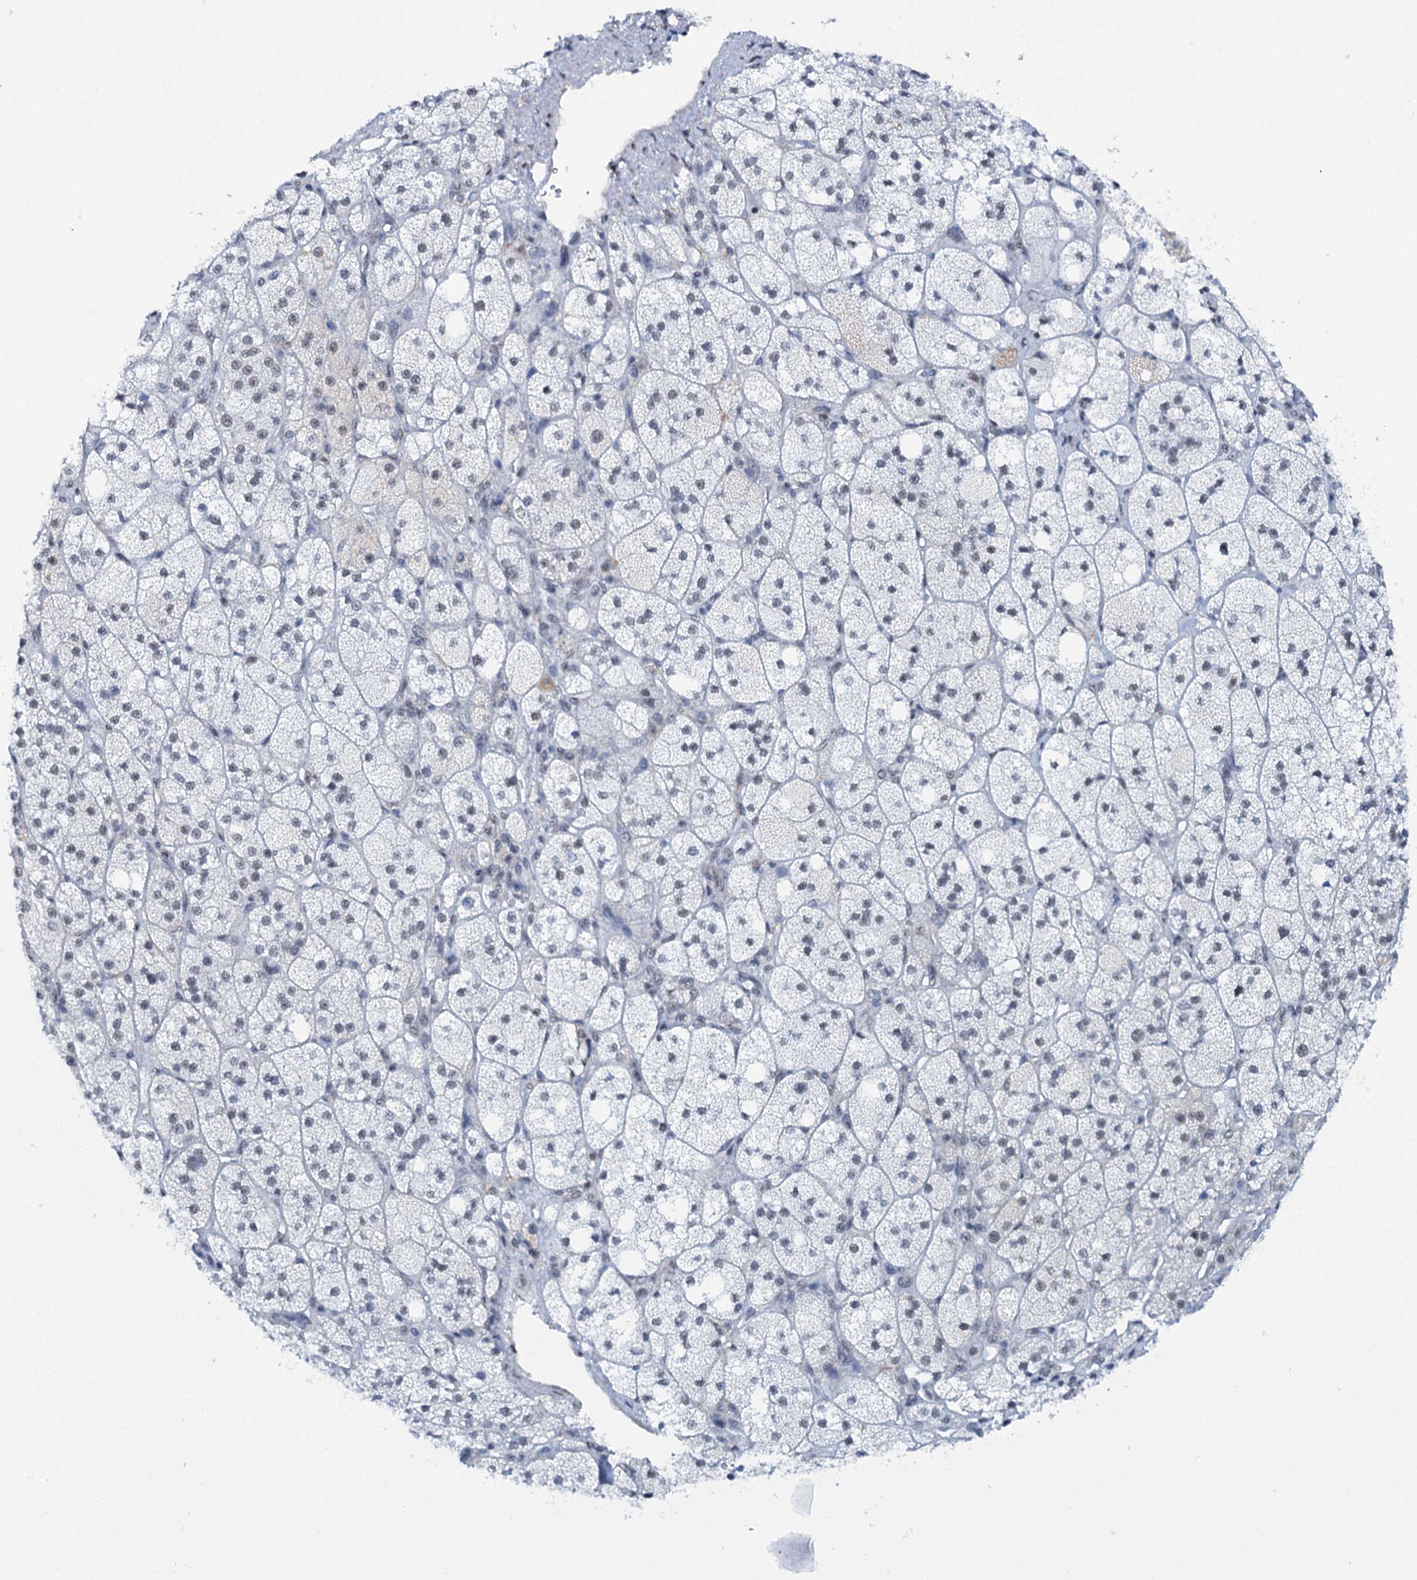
{"staining": {"intensity": "negative", "quantity": "none", "location": "none"}, "tissue": "adrenal gland", "cell_type": "Glandular cells", "image_type": "normal", "snomed": [{"axis": "morphology", "description": "Normal tissue, NOS"}, {"axis": "topography", "description": "Adrenal gland"}], "caption": "Immunohistochemistry image of benign adrenal gland: adrenal gland stained with DAB displays no significant protein positivity in glandular cells. (DAB (3,3'-diaminobenzidine) immunohistochemistry (IHC), high magnification).", "gene": "SREK1", "patient": {"sex": "male", "age": 61}}